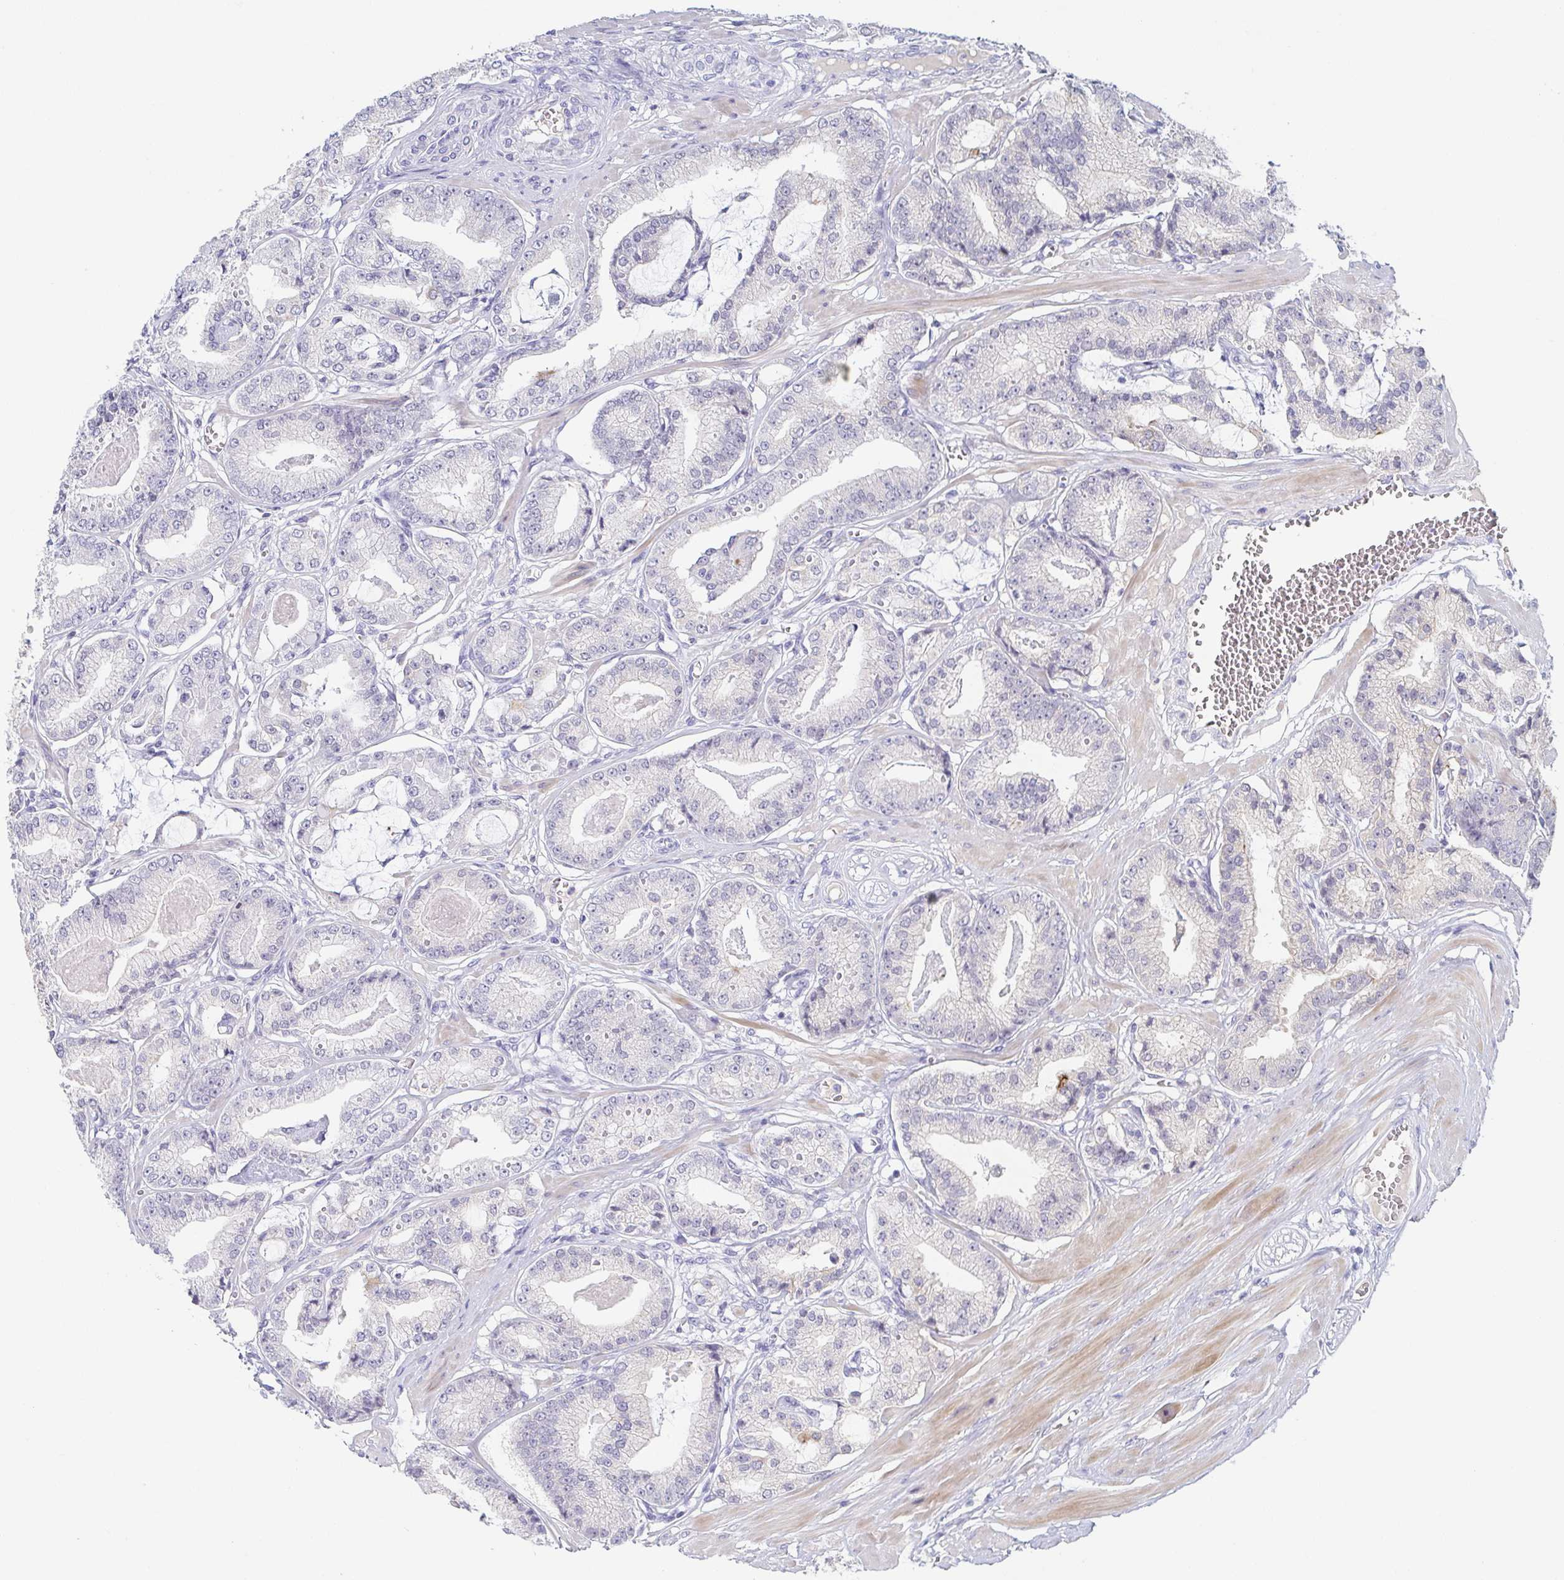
{"staining": {"intensity": "negative", "quantity": "none", "location": "none"}, "tissue": "prostate cancer", "cell_type": "Tumor cells", "image_type": "cancer", "snomed": [{"axis": "morphology", "description": "Adenocarcinoma, High grade"}, {"axis": "topography", "description": "Prostate"}], "caption": "High-grade adenocarcinoma (prostate) stained for a protein using immunohistochemistry exhibits no staining tumor cells.", "gene": "RHOV", "patient": {"sex": "male", "age": 71}}